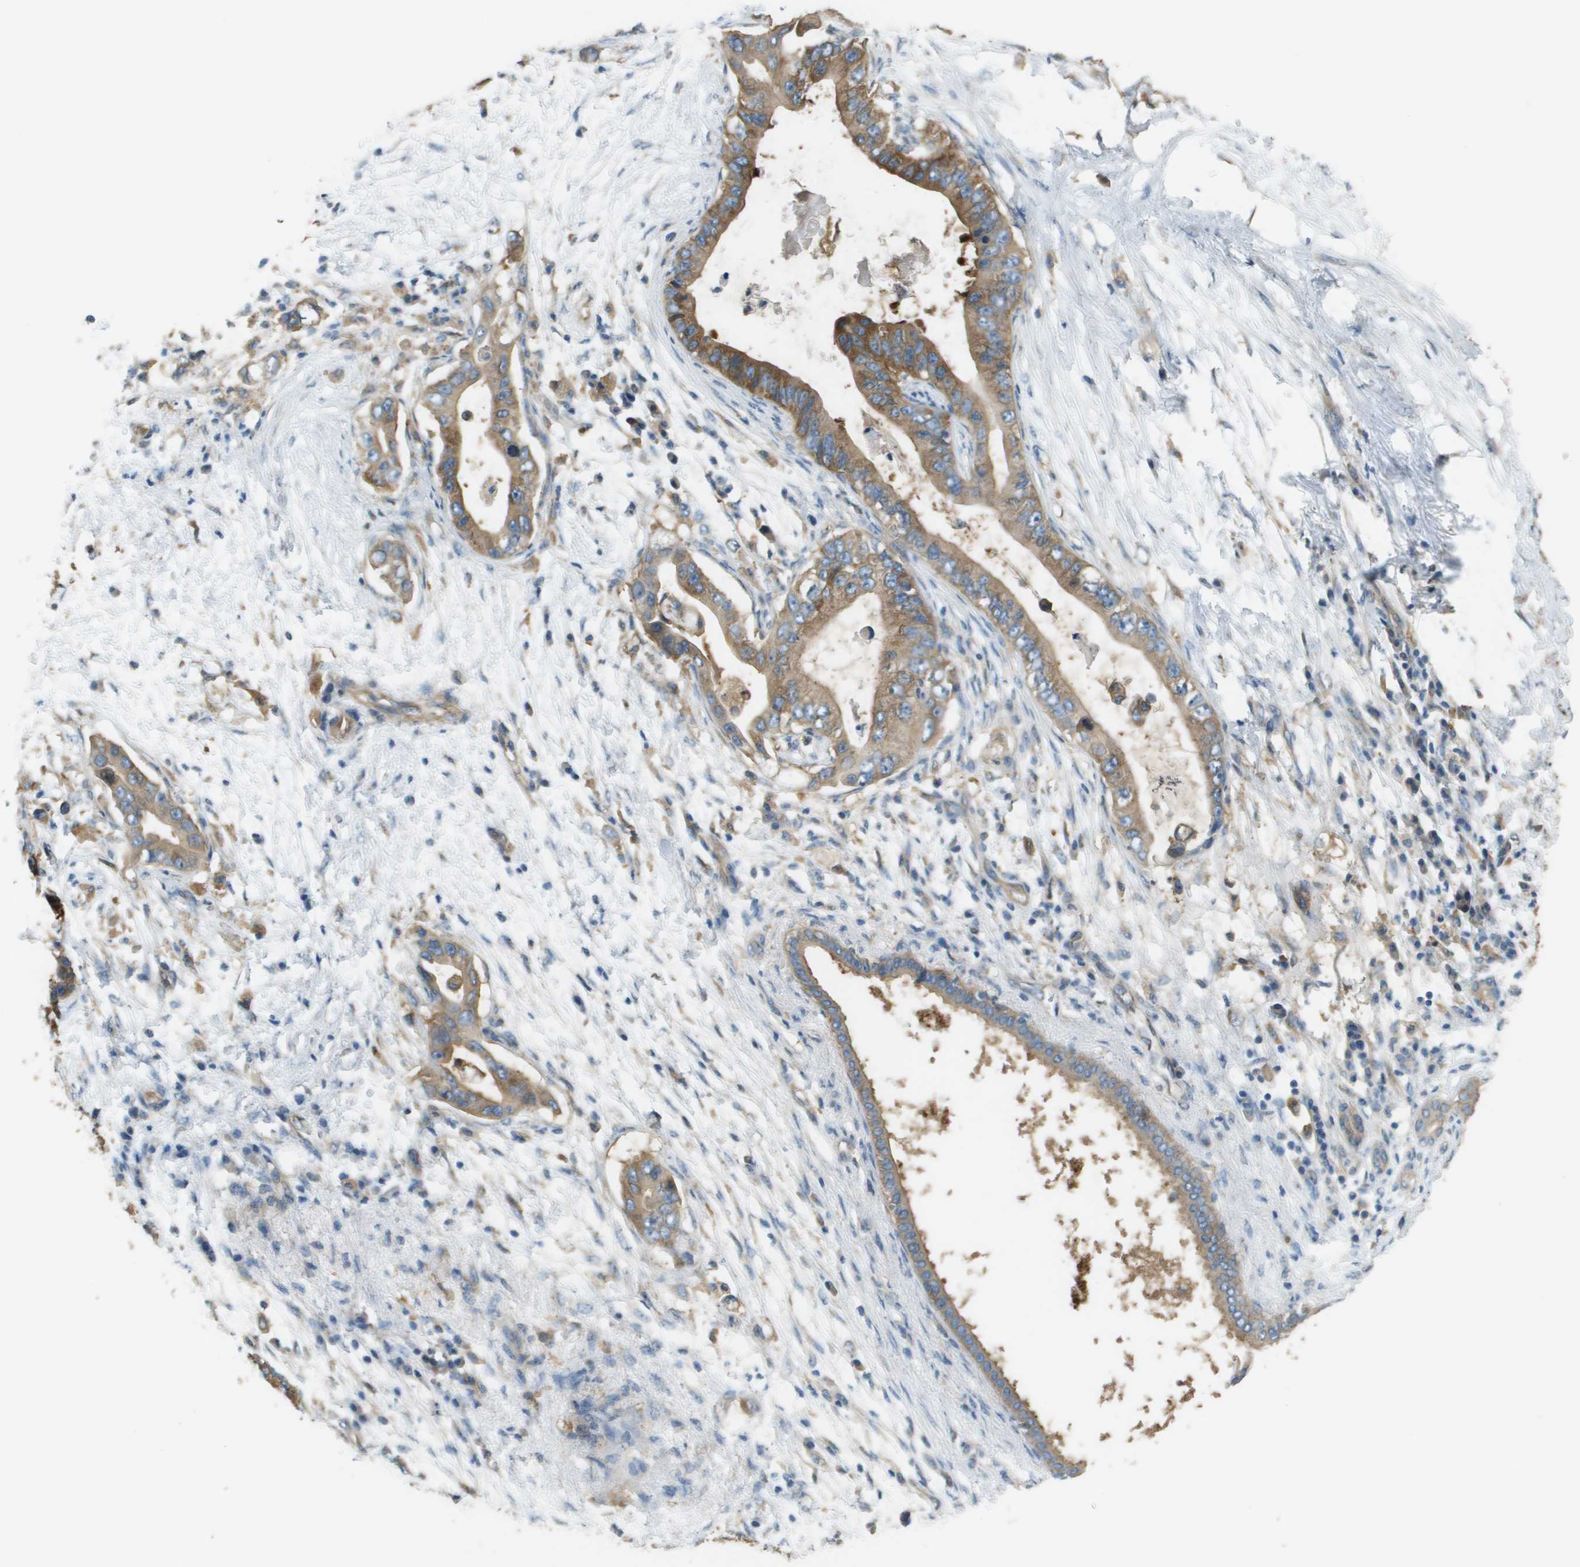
{"staining": {"intensity": "moderate", "quantity": ">75%", "location": "cytoplasmic/membranous"}, "tissue": "pancreatic cancer", "cell_type": "Tumor cells", "image_type": "cancer", "snomed": [{"axis": "morphology", "description": "Adenocarcinoma, NOS"}, {"axis": "topography", "description": "Pancreas"}], "caption": "Moderate cytoplasmic/membranous protein expression is present in about >75% of tumor cells in pancreatic cancer. The protein is shown in brown color, while the nuclei are stained blue.", "gene": "CORO1B", "patient": {"sex": "male", "age": 77}}